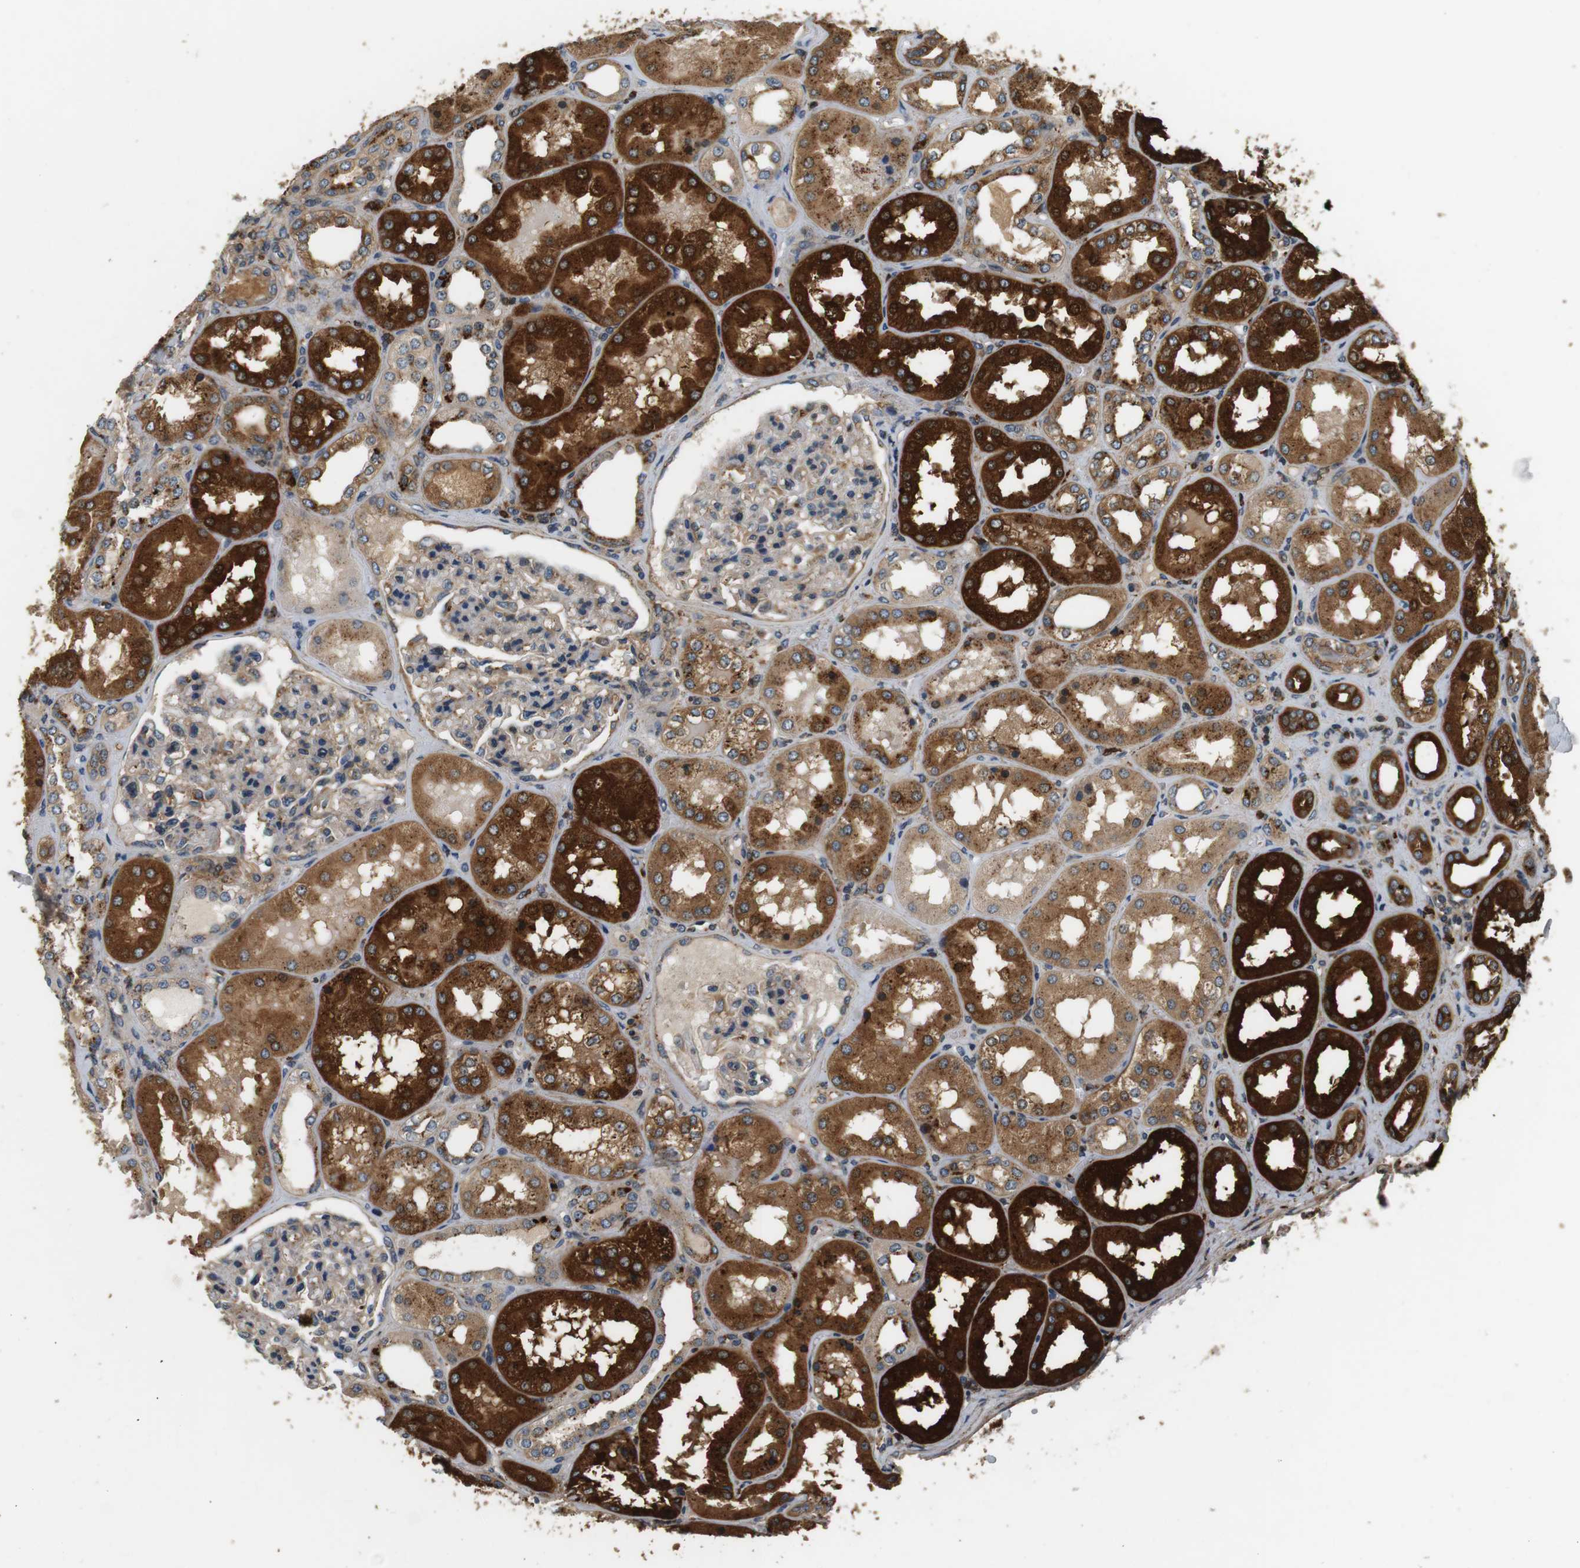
{"staining": {"intensity": "weak", "quantity": "25%-75%", "location": "cytoplasmic/membranous"}, "tissue": "kidney", "cell_type": "Cells in glomeruli", "image_type": "normal", "snomed": [{"axis": "morphology", "description": "Normal tissue, NOS"}, {"axis": "topography", "description": "Kidney"}], "caption": "About 25%-75% of cells in glomeruli in unremarkable human kidney display weak cytoplasmic/membranous protein expression as visualized by brown immunohistochemical staining.", "gene": "TXNRD1", "patient": {"sex": "female", "age": 56}}